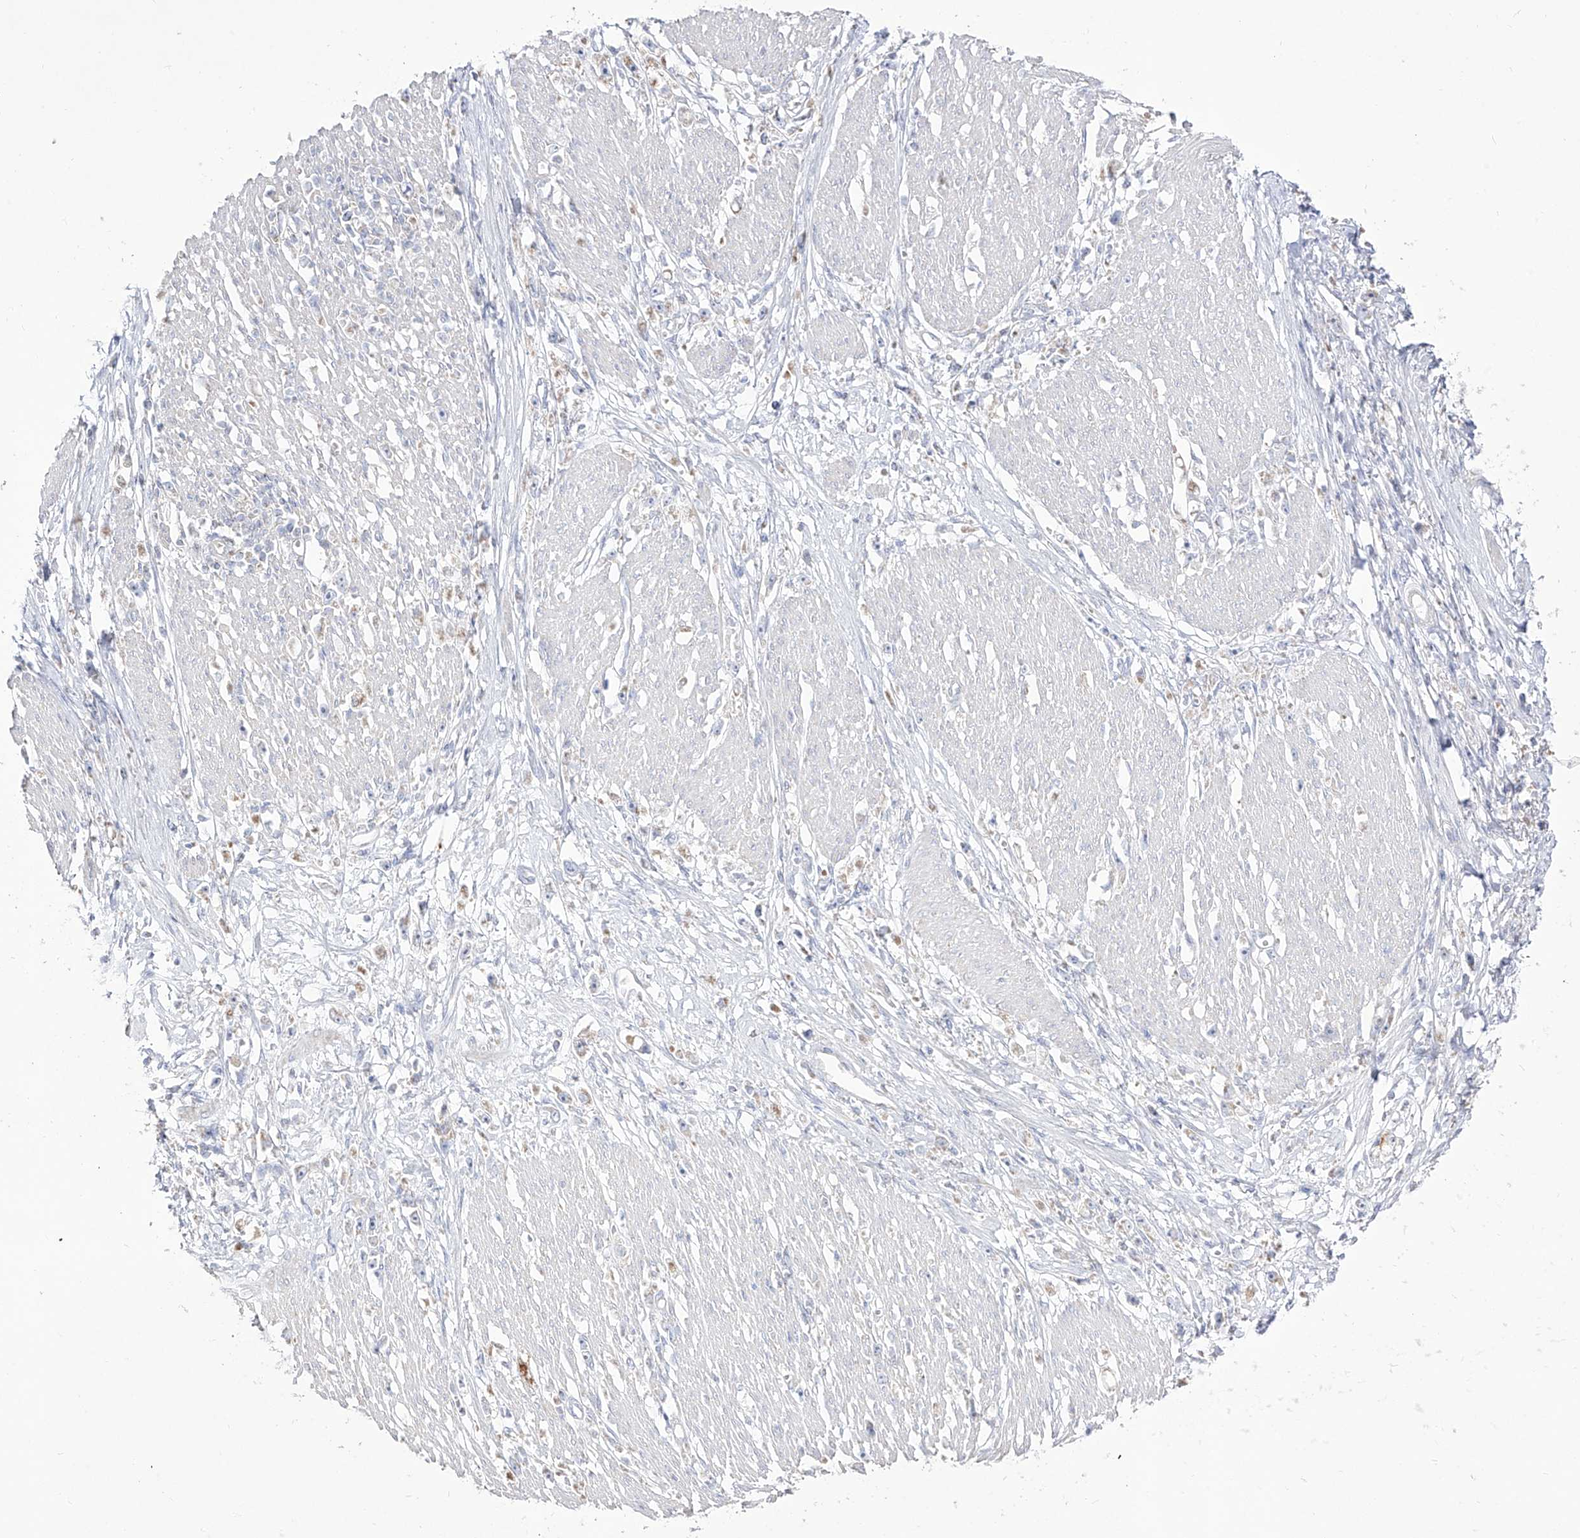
{"staining": {"intensity": "negative", "quantity": "none", "location": "none"}, "tissue": "stomach cancer", "cell_type": "Tumor cells", "image_type": "cancer", "snomed": [{"axis": "morphology", "description": "Adenocarcinoma, NOS"}, {"axis": "topography", "description": "Stomach"}], "caption": "A histopathology image of adenocarcinoma (stomach) stained for a protein displays no brown staining in tumor cells.", "gene": "RCHY1", "patient": {"sex": "female", "age": 59}}